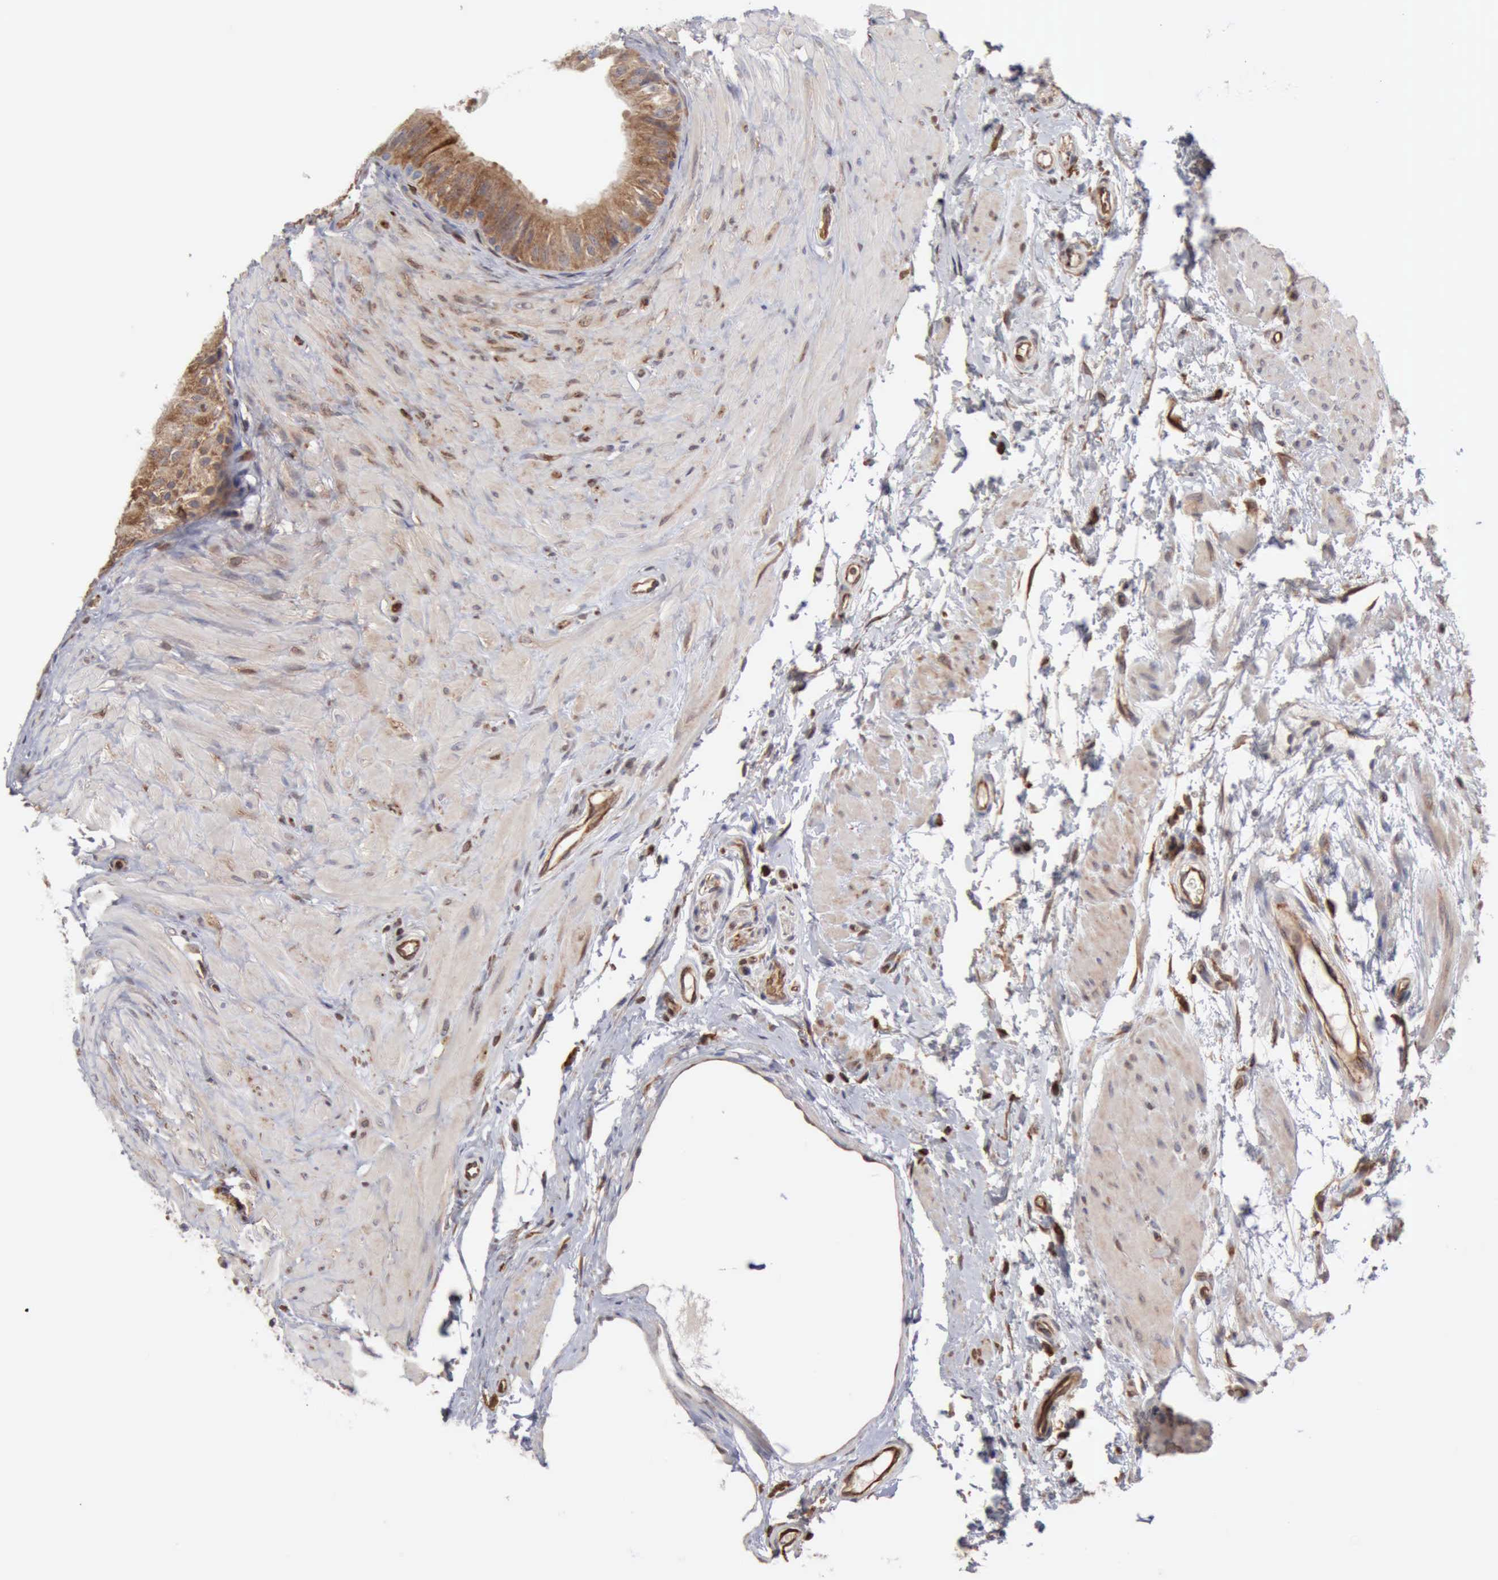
{"staining": {"intensity": "moderate", "quantity": ">75%", "location": "cytoplasmic/membranous"}, "tissue": "epididymis", "cell_type": "Glandular cells", "image_type": "normal", "snomed": [{"axis": "morphology", "description": "Normal tissue, NOS"}, {"axis": "topography", "description": "Epididymis"}], "caption": "Moderate cytoplasmic/membranous protein positivity is identified in approximately >75% of glandular cells in epididymis. Ihc stains the protein in brown and the nuclei are stained blue.", "gene": "APOL2", "patient": {"sex": "male", "age": 68}}